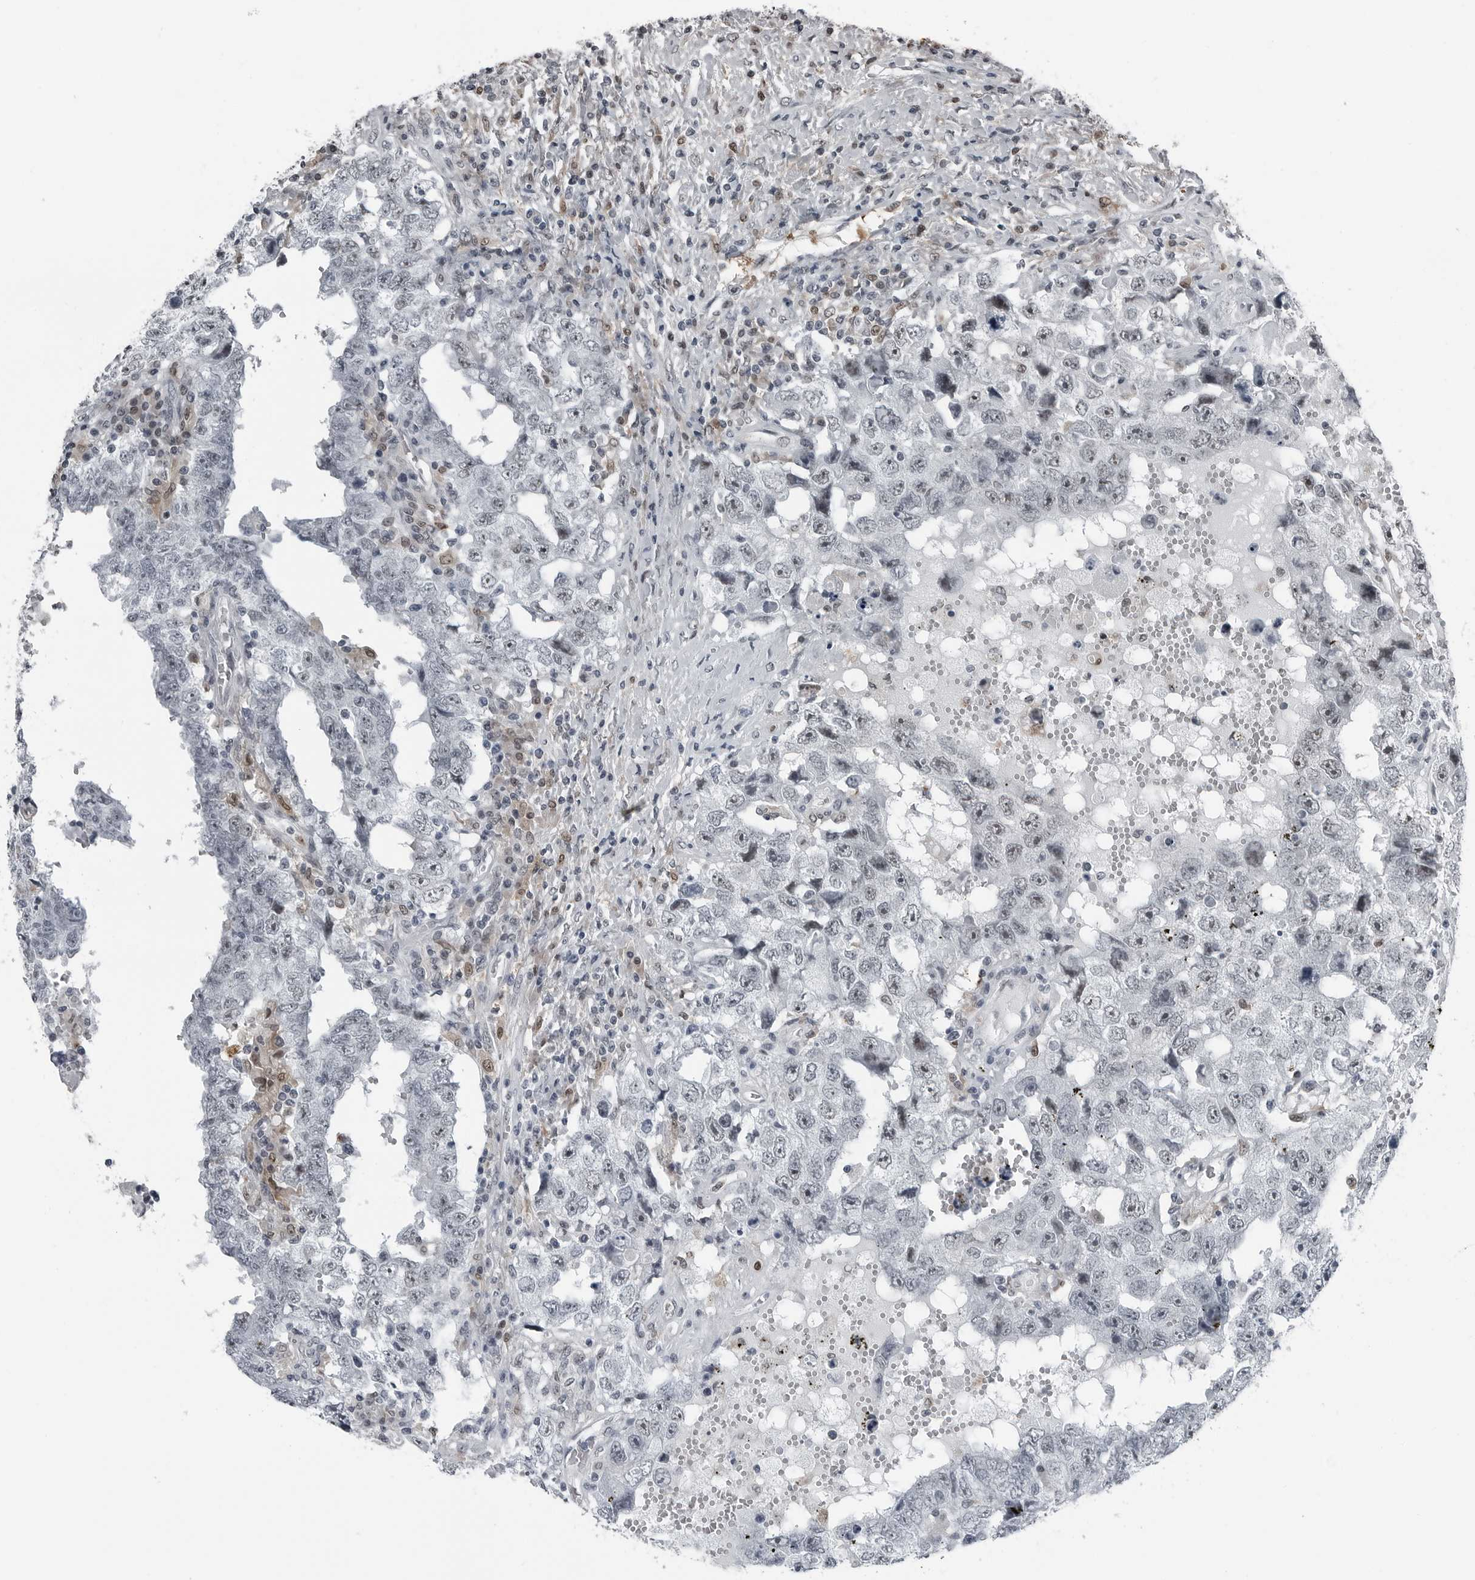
{"staining": {"intensity": "weak", "quantity": "<25%", "location": "nuclear"}, "tissue": "testis cancer", "cell_type": "Tumor cells", "image_type": "cancer", "snomed": [{"axis": "morphology", "description": "Carcinoma, Embryonal, NOS"}, {"axis": "topography", "description": "Testis"}], "caption": "Testis embryonal carcinoma was stained to show a protein in brown. There is no significant staining in tumor cells.", "gene": "AKR1A1", "patient": {"sex": "male", "age": 26}}